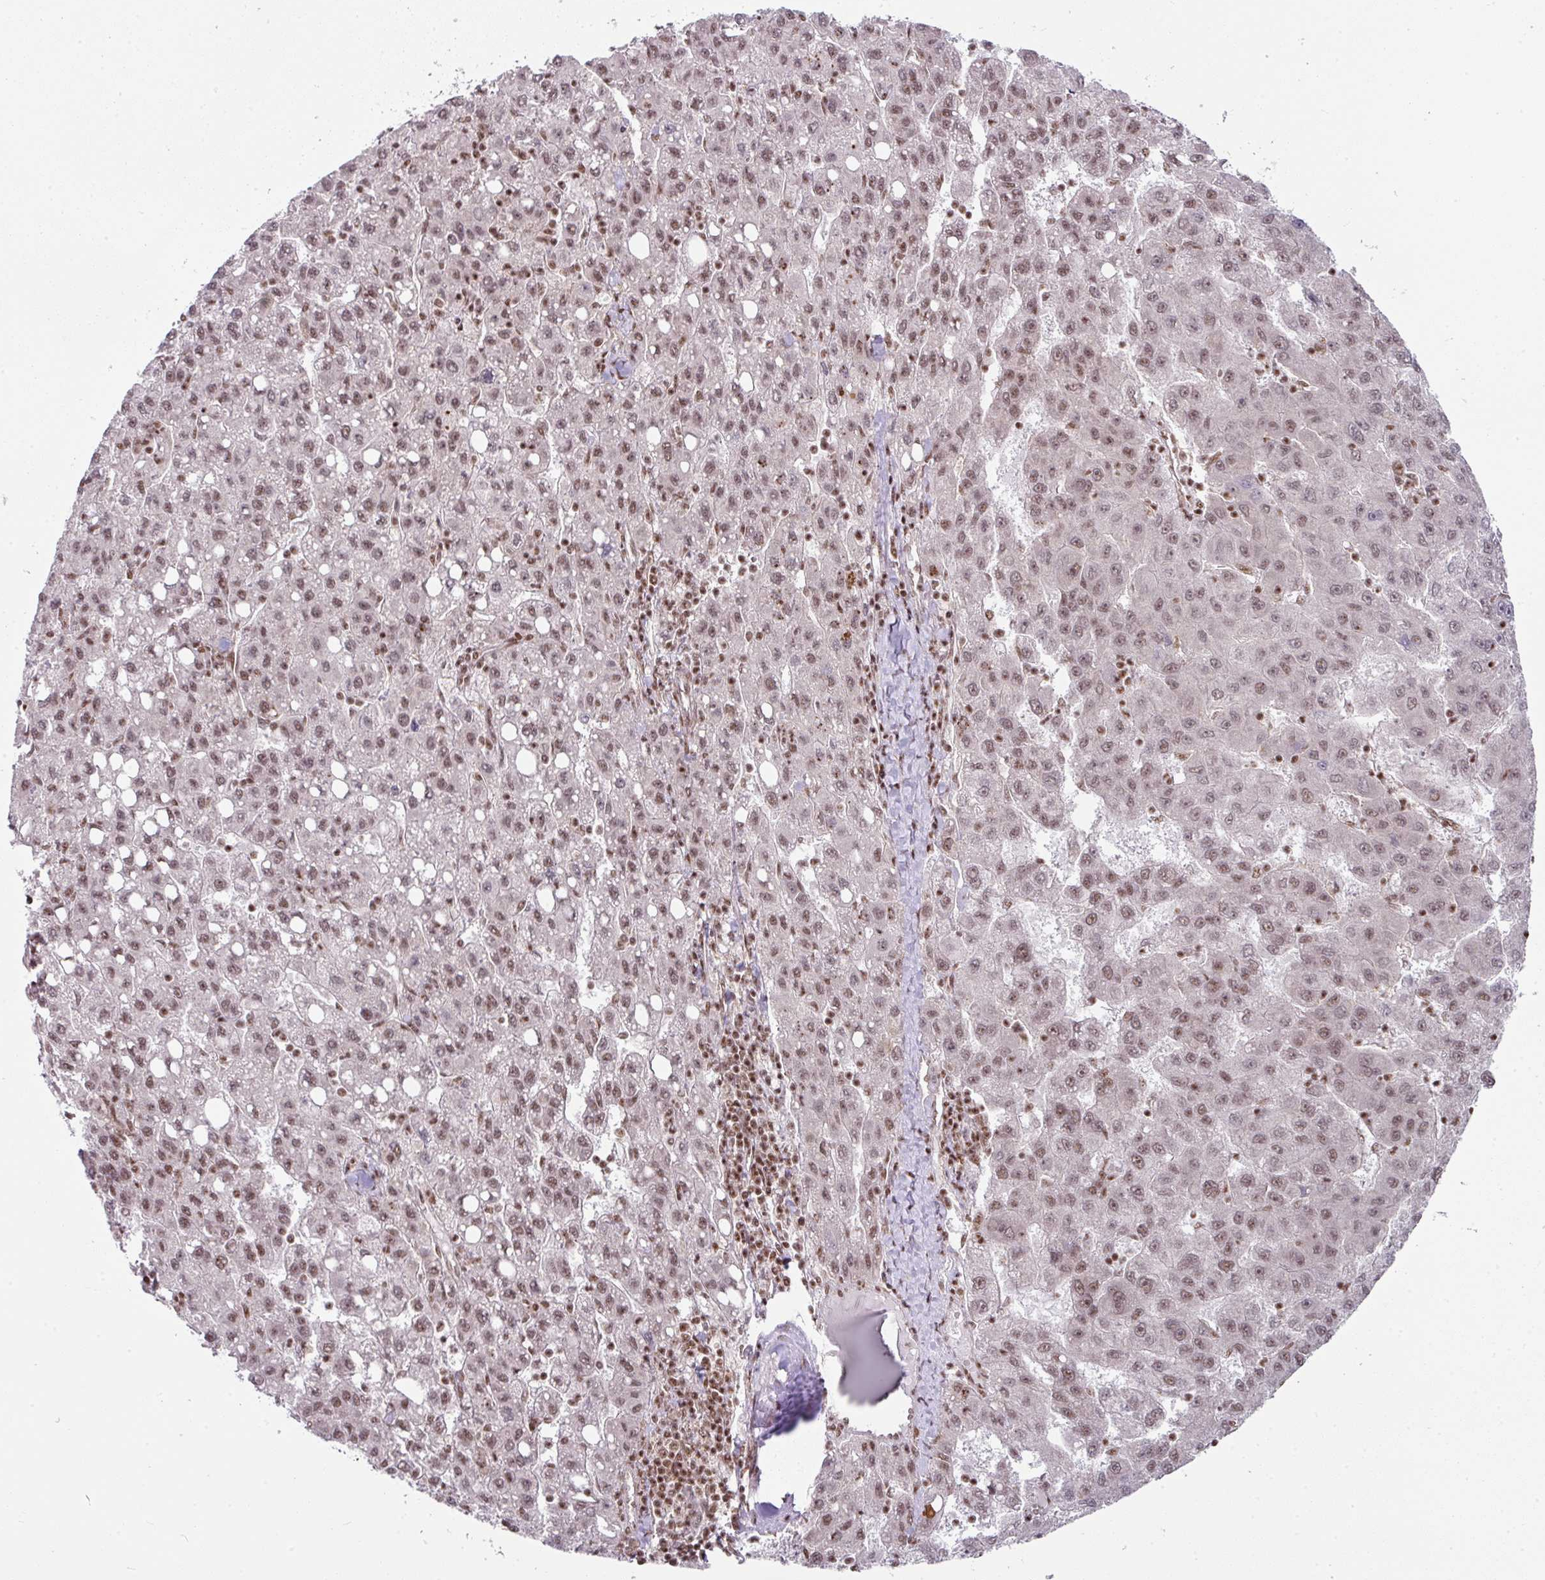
{"staining": {"intensity": "moderate", "quantity": ">75%", "location": "nuclear"}, "tissue": "liver cancer", "cell_type": "Tumor cells", "image_type": "cancer", "snomed": [{"axis": "morphology", "description": "Carcinoma, Hepatocellular, NOS"}, {"axis": "topography", "description": "Liver"}], "caption": "This histopathology image displays immunohistochemistry (IHC) staining of liver hepatocellular carcinoma, with medium moderate nuclear expression in approximately >75% of tumor cells.", "gene": "NFYA", "patient": {"sex": "female", "age": 82}}